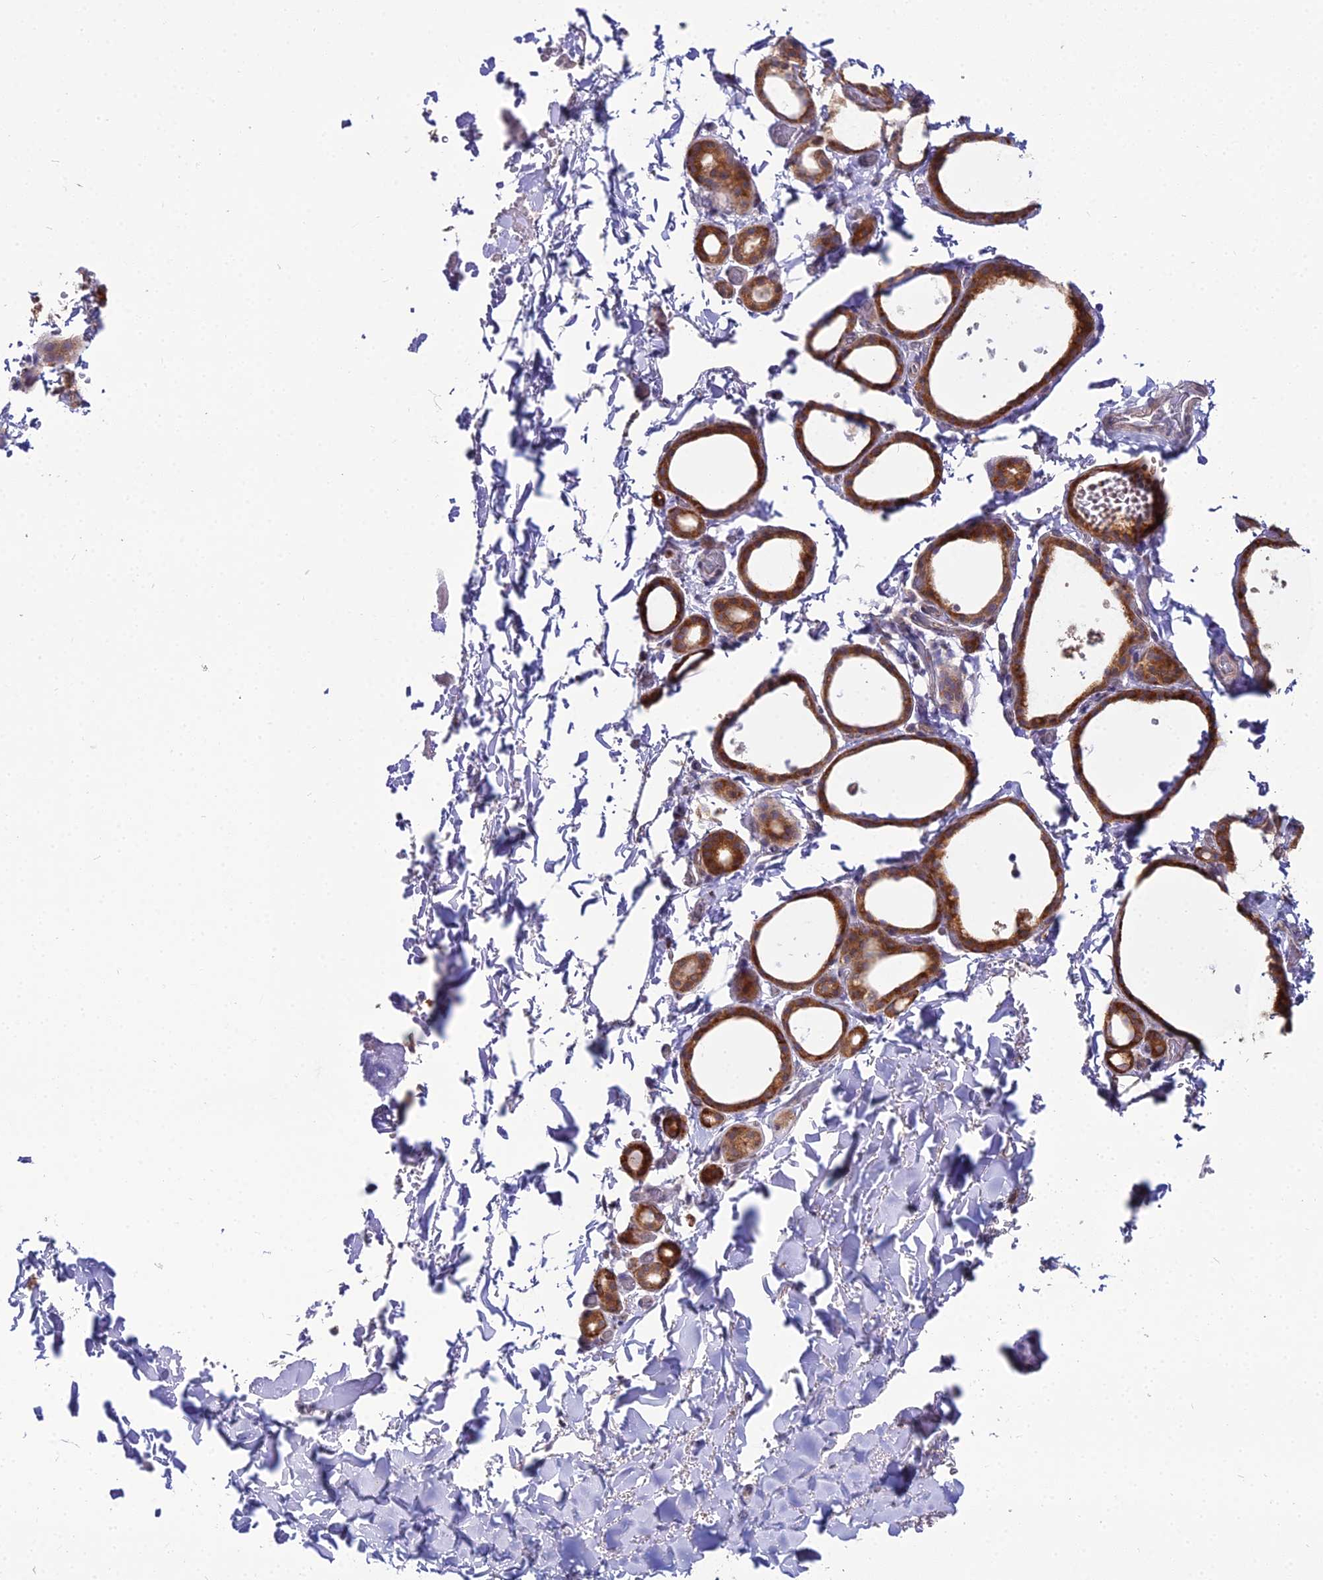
{"staining": {"intensity": "strong", "quantity": ">75%", "location": "cytoplasmic/membranous"}, "tissue": "thyroid gland", "cell_type": "Glandular cells", "image_type": "normal", "snomed": [{"axis": "morphology", "description": "Normal tissue, NOS"}, {"axis": "topography", "description": "Thyroid gland"}], "caption": "Protein analysis of normal thyroid gland exhibits strong cytoplasmic/membranous positivity in about >75% of glandular cells. The protein of interest is shown in brown color, while the nuclei are stained blue.", "gene": "TROAP", "patient": {"sex": "female", "age": 44}}